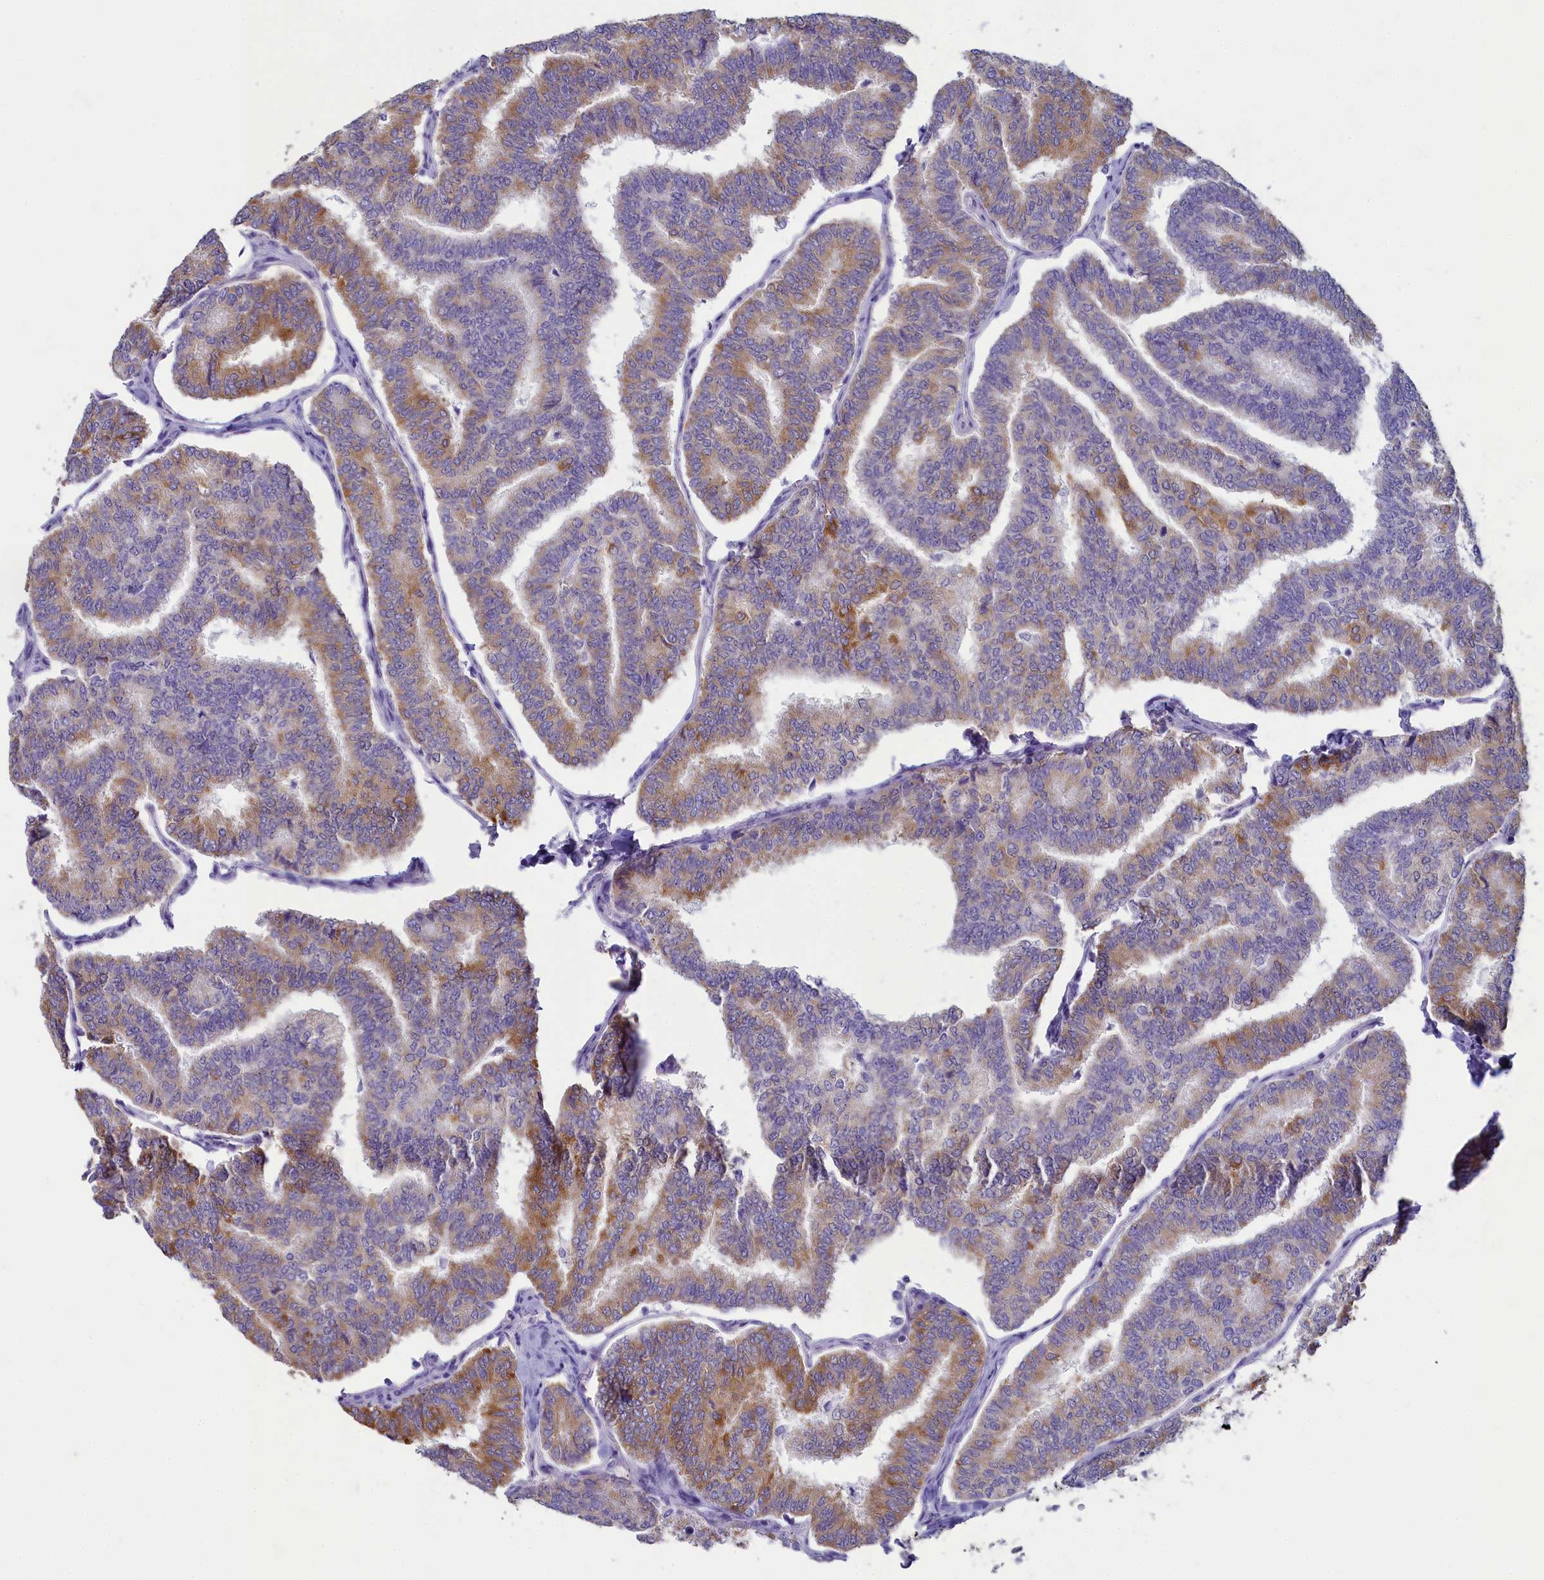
{"staining": {"intensity": "moderate", "quantity": "25%-75%", "location": "cytoplasmic/membranous"}, "tissue": "thyroid cancer", "cell_type": "Tumor cells", "image_type": "cancer", "snomed": [{"axis": "morphology", "description": "Papillary adenocarcinoma, NOS"}, {"axis": "topography", "description": "Thyroid gland"}], "caption": "Immunohistochemistry (IHC) of human papillary adenocarcinoma (thyroid) displays medium levels of moderate cytoplasmic/membranous positivity in approximately 25%-75% of tumor cells.", "gene": "SKA3", "patient": {"sex": "female", "age": 35}}